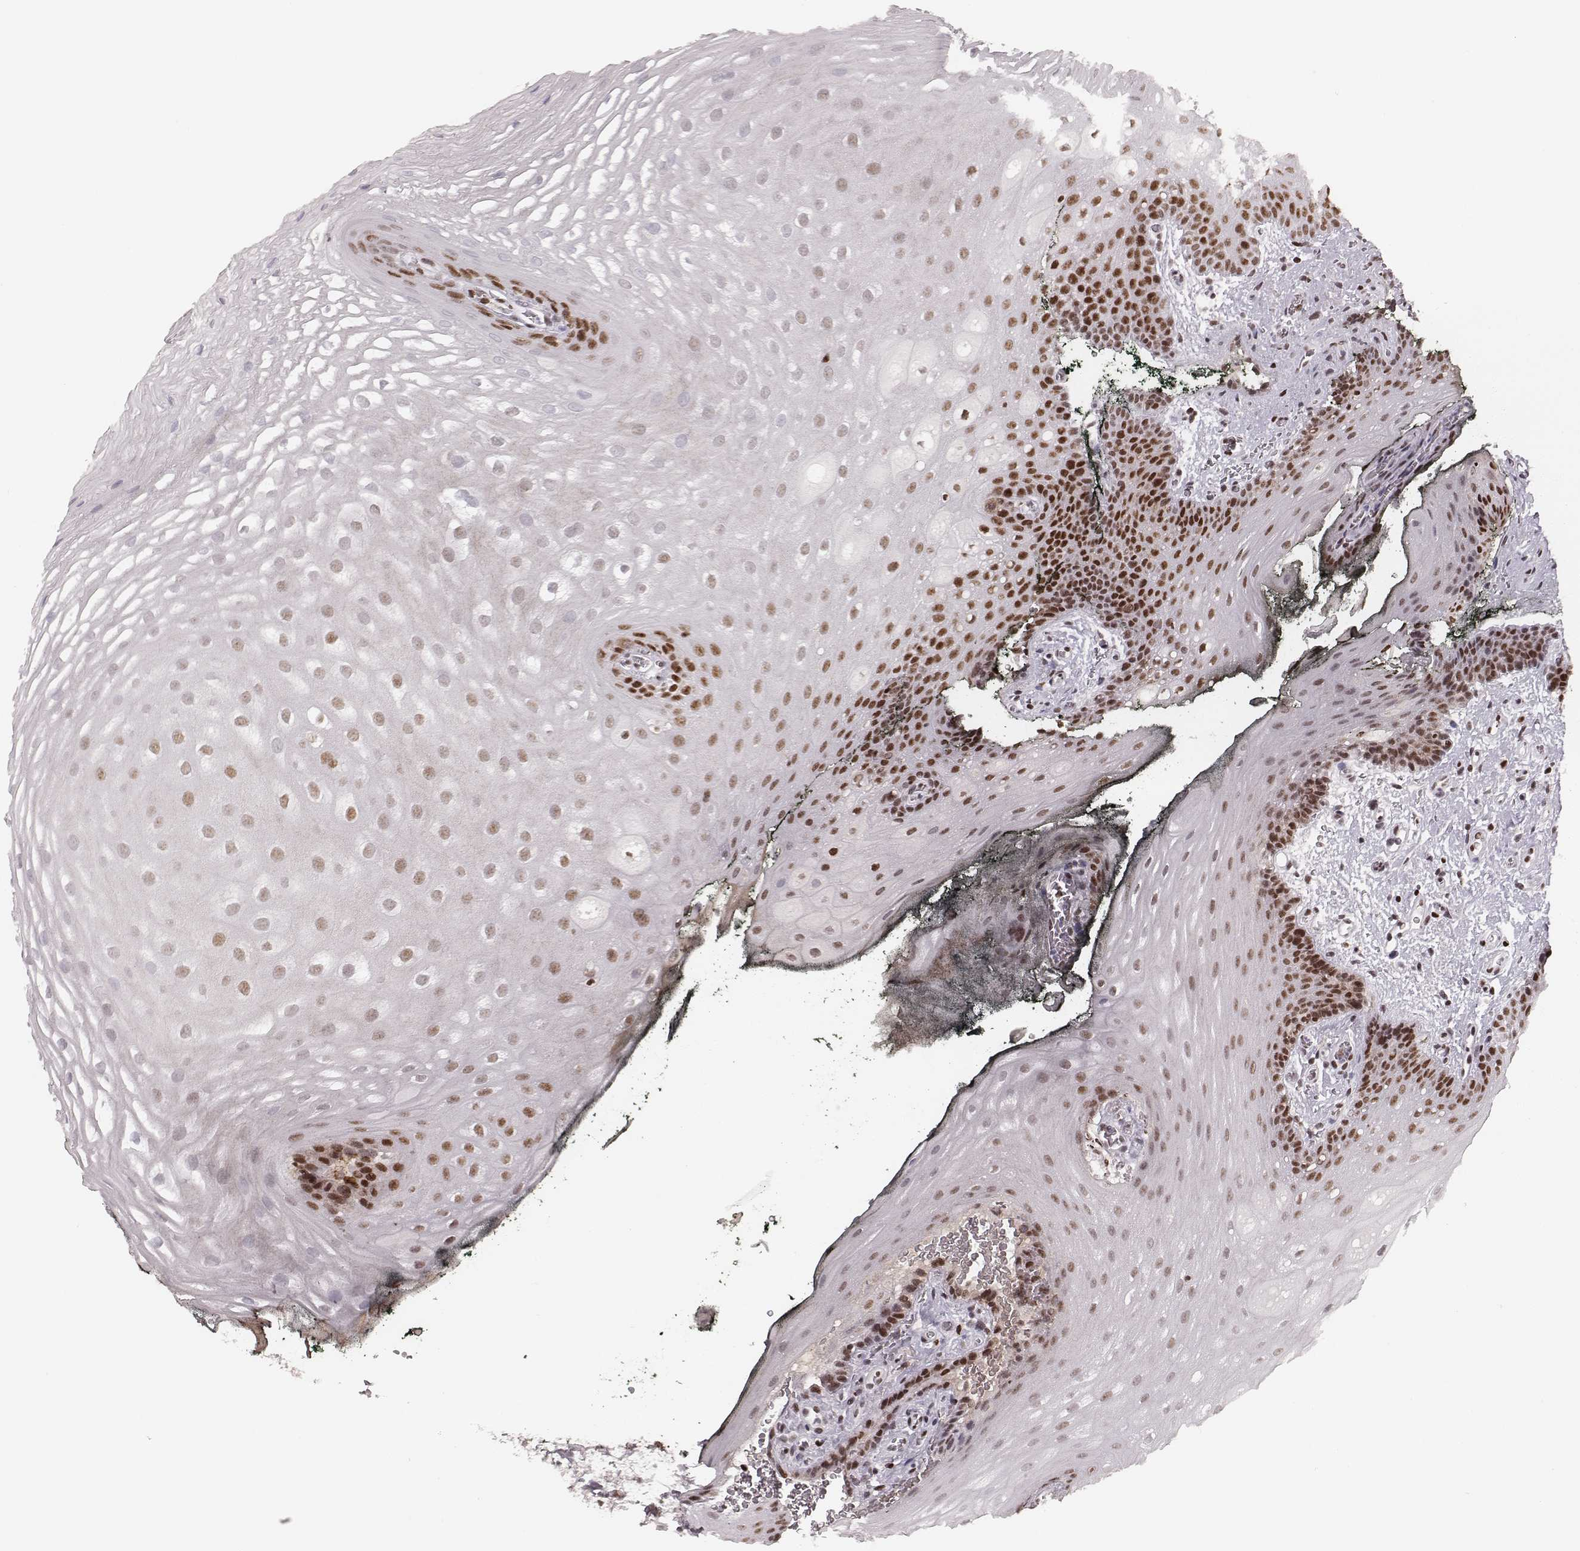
{"staining": {"intensity": "moderate", "quantity": ">75%", "location": "nuclear"}, "tissue": "oral mucosa", "cell_type": "Squamous epithelial cells", "image_type": "normal", "snomed": [{"axis": "morphology", "description": "Normal tissue, NOS"}, {"axis": "topography", "description": "Oral tissue"}, {"axis": "topography", "description": "Head-Neck"}], "caption": "Squamous epithelial cells reveal medium levels of moderate nuclear expression in about >75% of cells in unremarkable human oral mucosa. (DAB IHC with brightfield microscopy, high magnification).", "gene": "PARP1", "patient": {"sex": "male", "age": 65}}